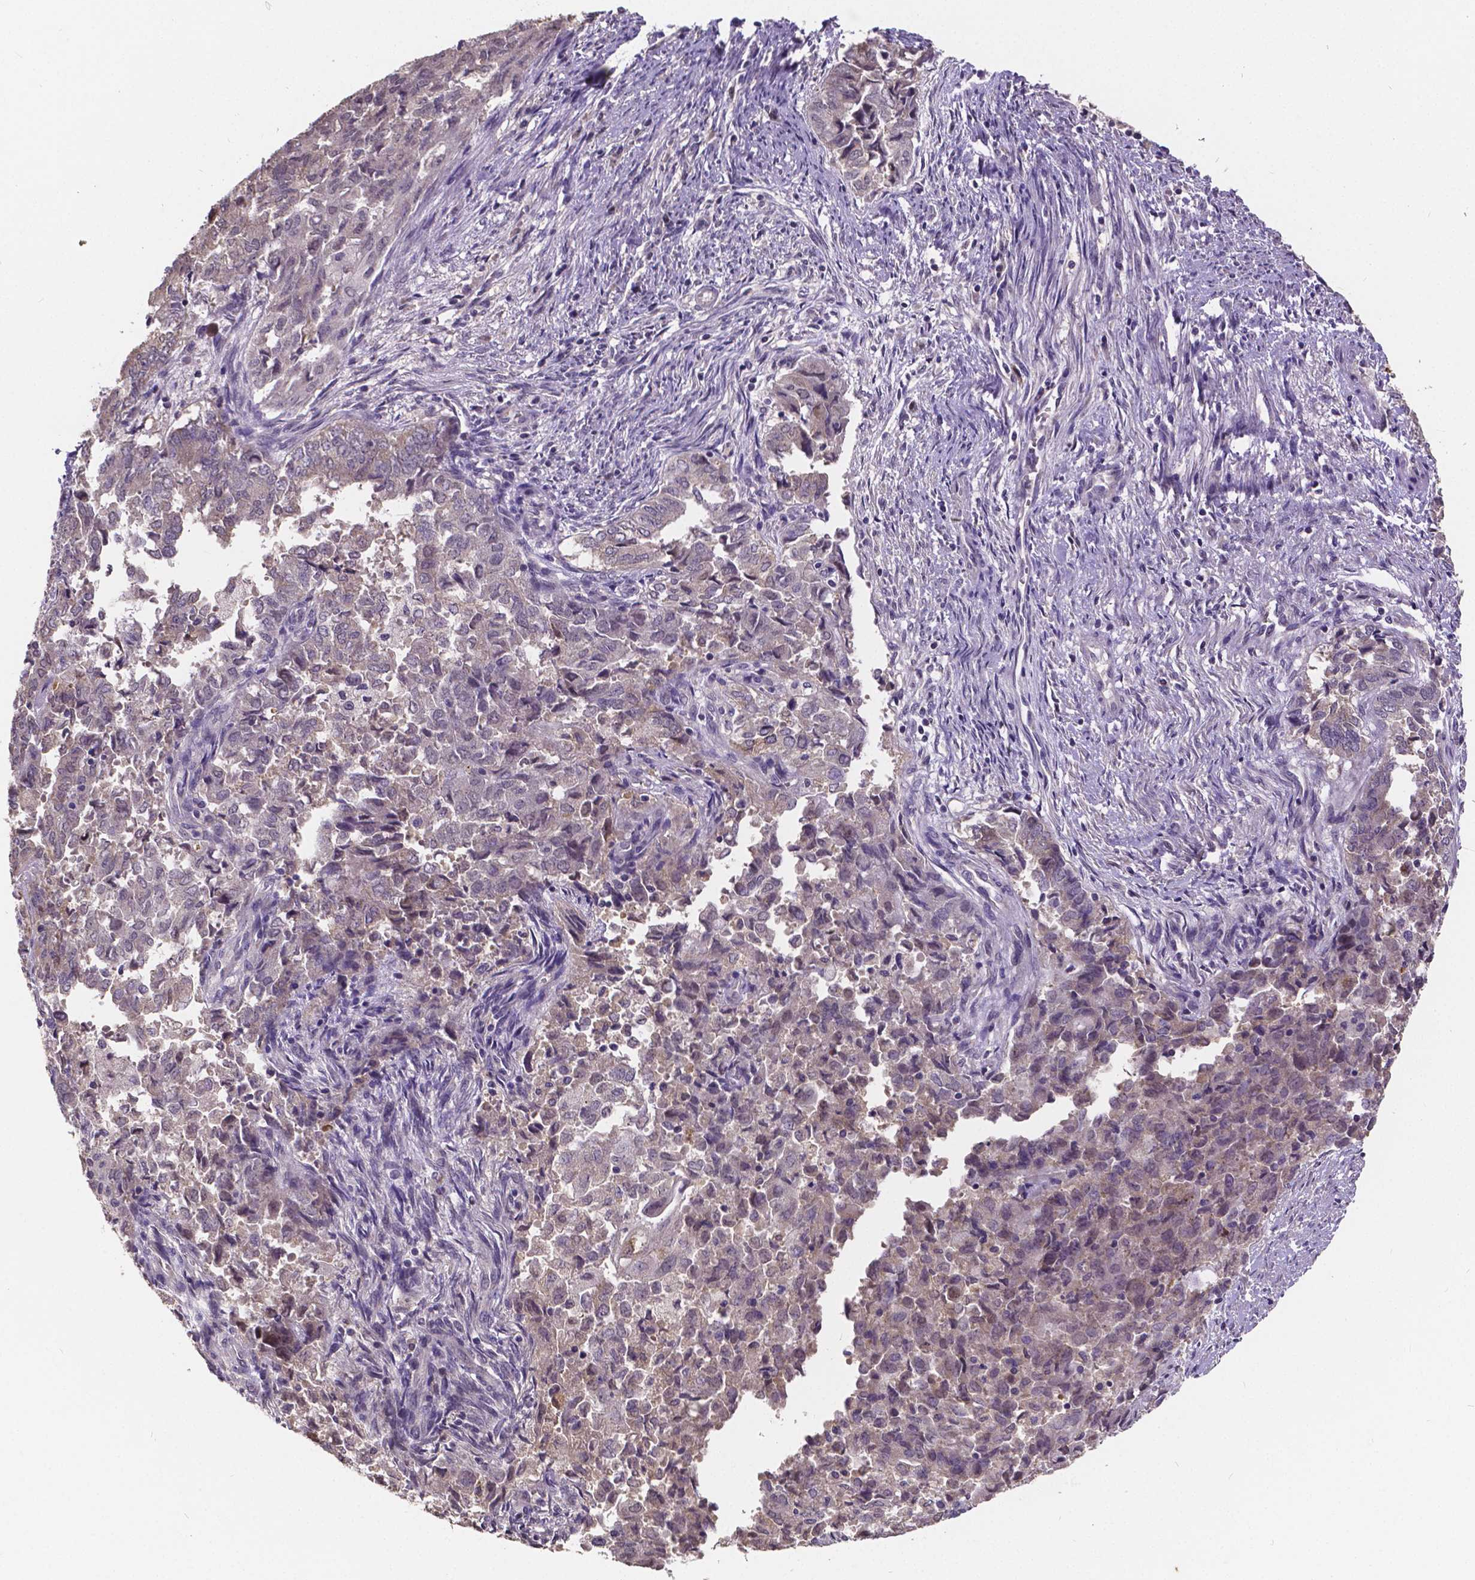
{"staining": {"intensity": "weak", "quantity": "<25%", "location": "cytoplasmic/membranous"}, "tissue": "endometrial cancer", "cell_type": "Tumor cells", "image_type": "cancer", "snomed": [{"axis": "morphology", "description": "Adenocarcinoma, NOS"}, {"axis": "topography", "description": "Endometrium"}], "caption": "This micrograph is of endometrial cancer stained with IHC to label a protein in brown with the nuclei are counter-stained blue. There is no expression in tumor cells. (DAB immunohistochemistry with hematoxylin counter stain).", "gene": "CTNNA2", "patient": {"sex": "female", "age": 72}}